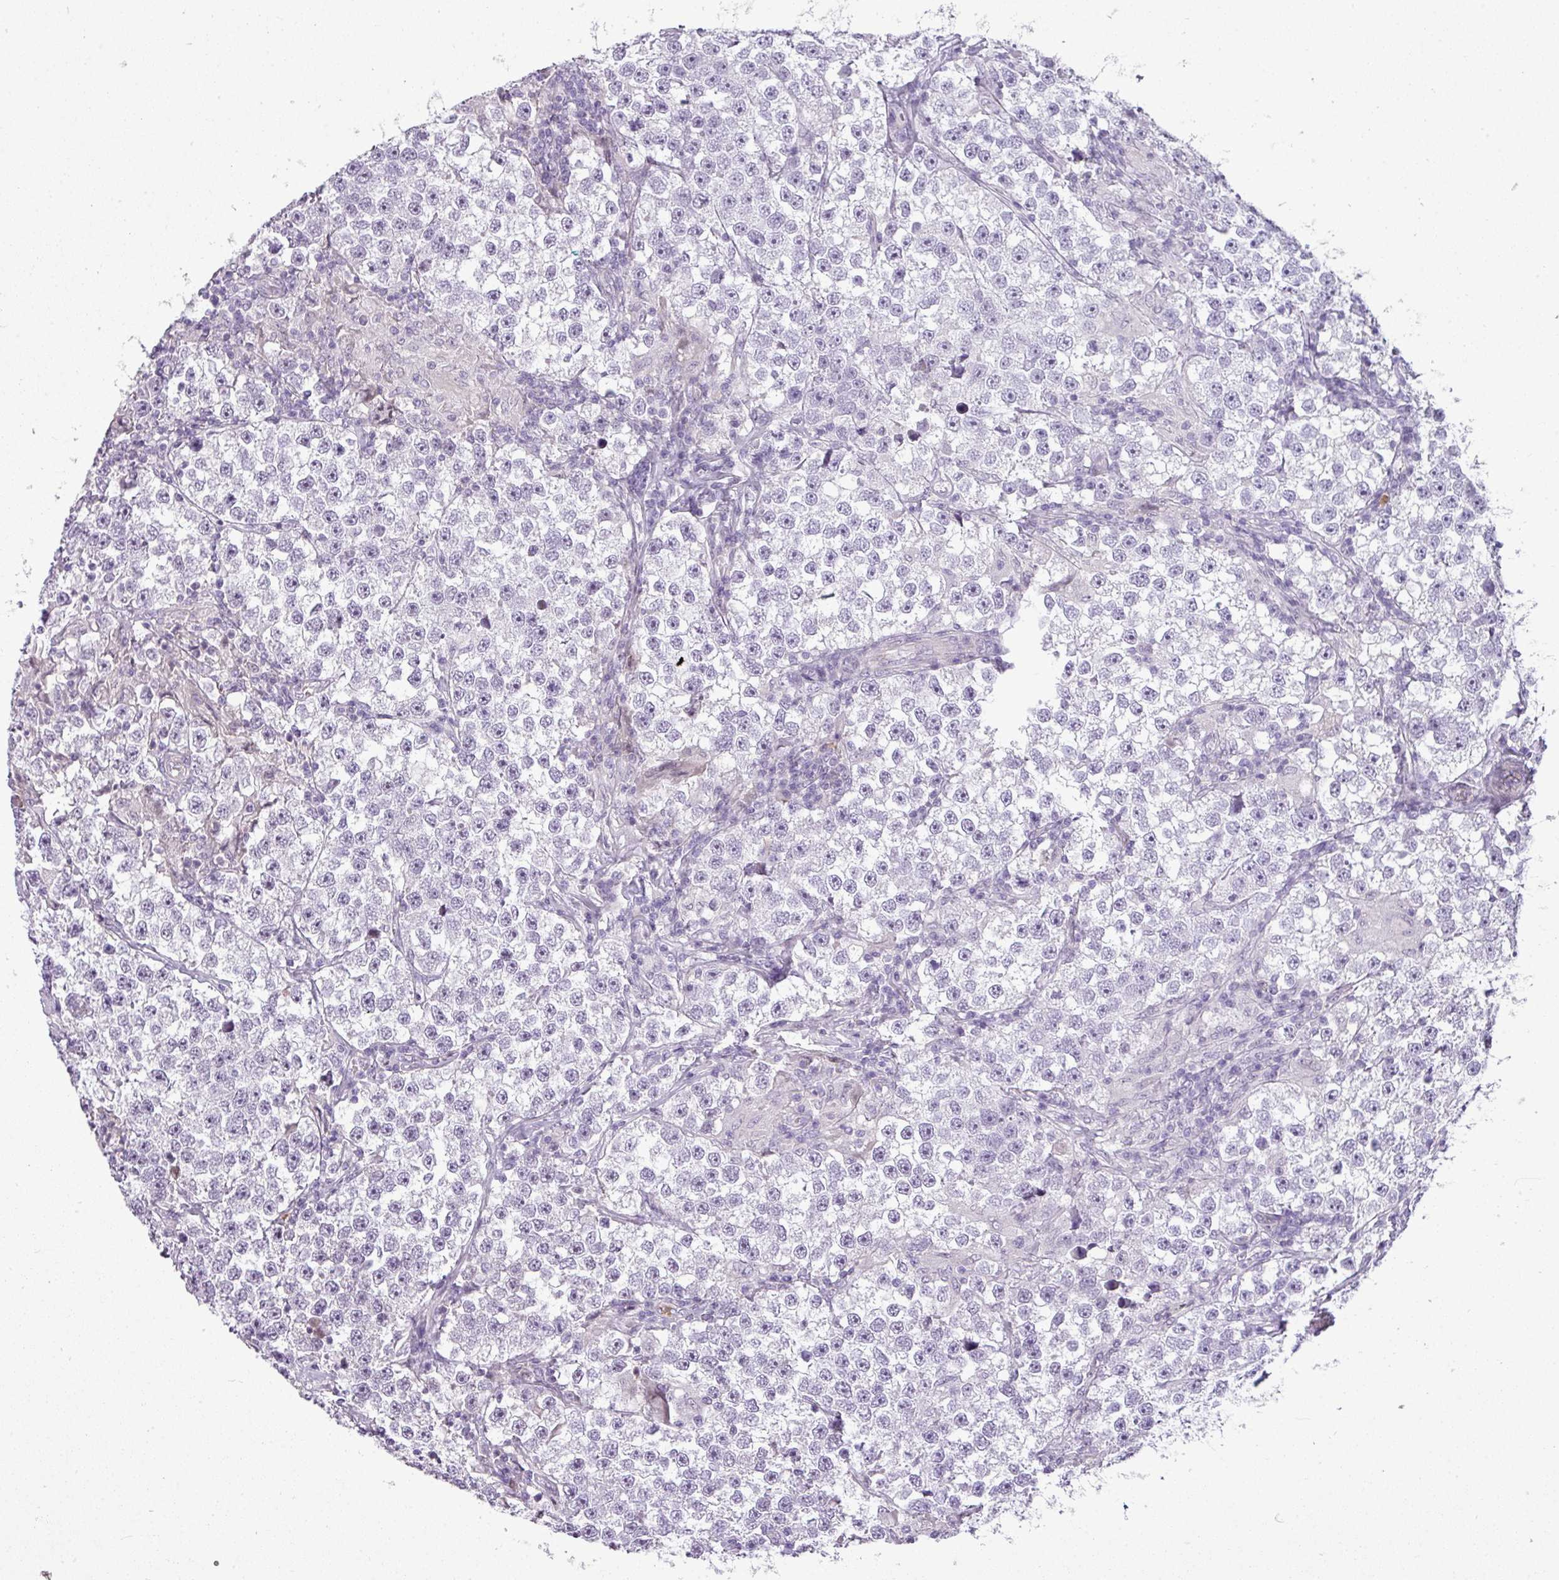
{"staining": {"intensity": "negative", "quantity": "none", "location": "none"}, "tissue": "testis cancer", "cell_type": "Tumor cells", "image_type": "cancer", "snomed": [{"axis": "morphology", "description": "Seminoma, NOS"}, {"axis": "topography", "description": "Testis"}], "caption": "IHC of seminoma (testis) reveals no staining in tumor cells. The staining was performed using DAB (3,3'-diaminobenzidine) to visualize the protein expression in brown, while the nuclei were stained in blue with hematoxylin (Magnification: 20x).", "gene": "C4B", "patient": {"sex": "male", "age": 46}}